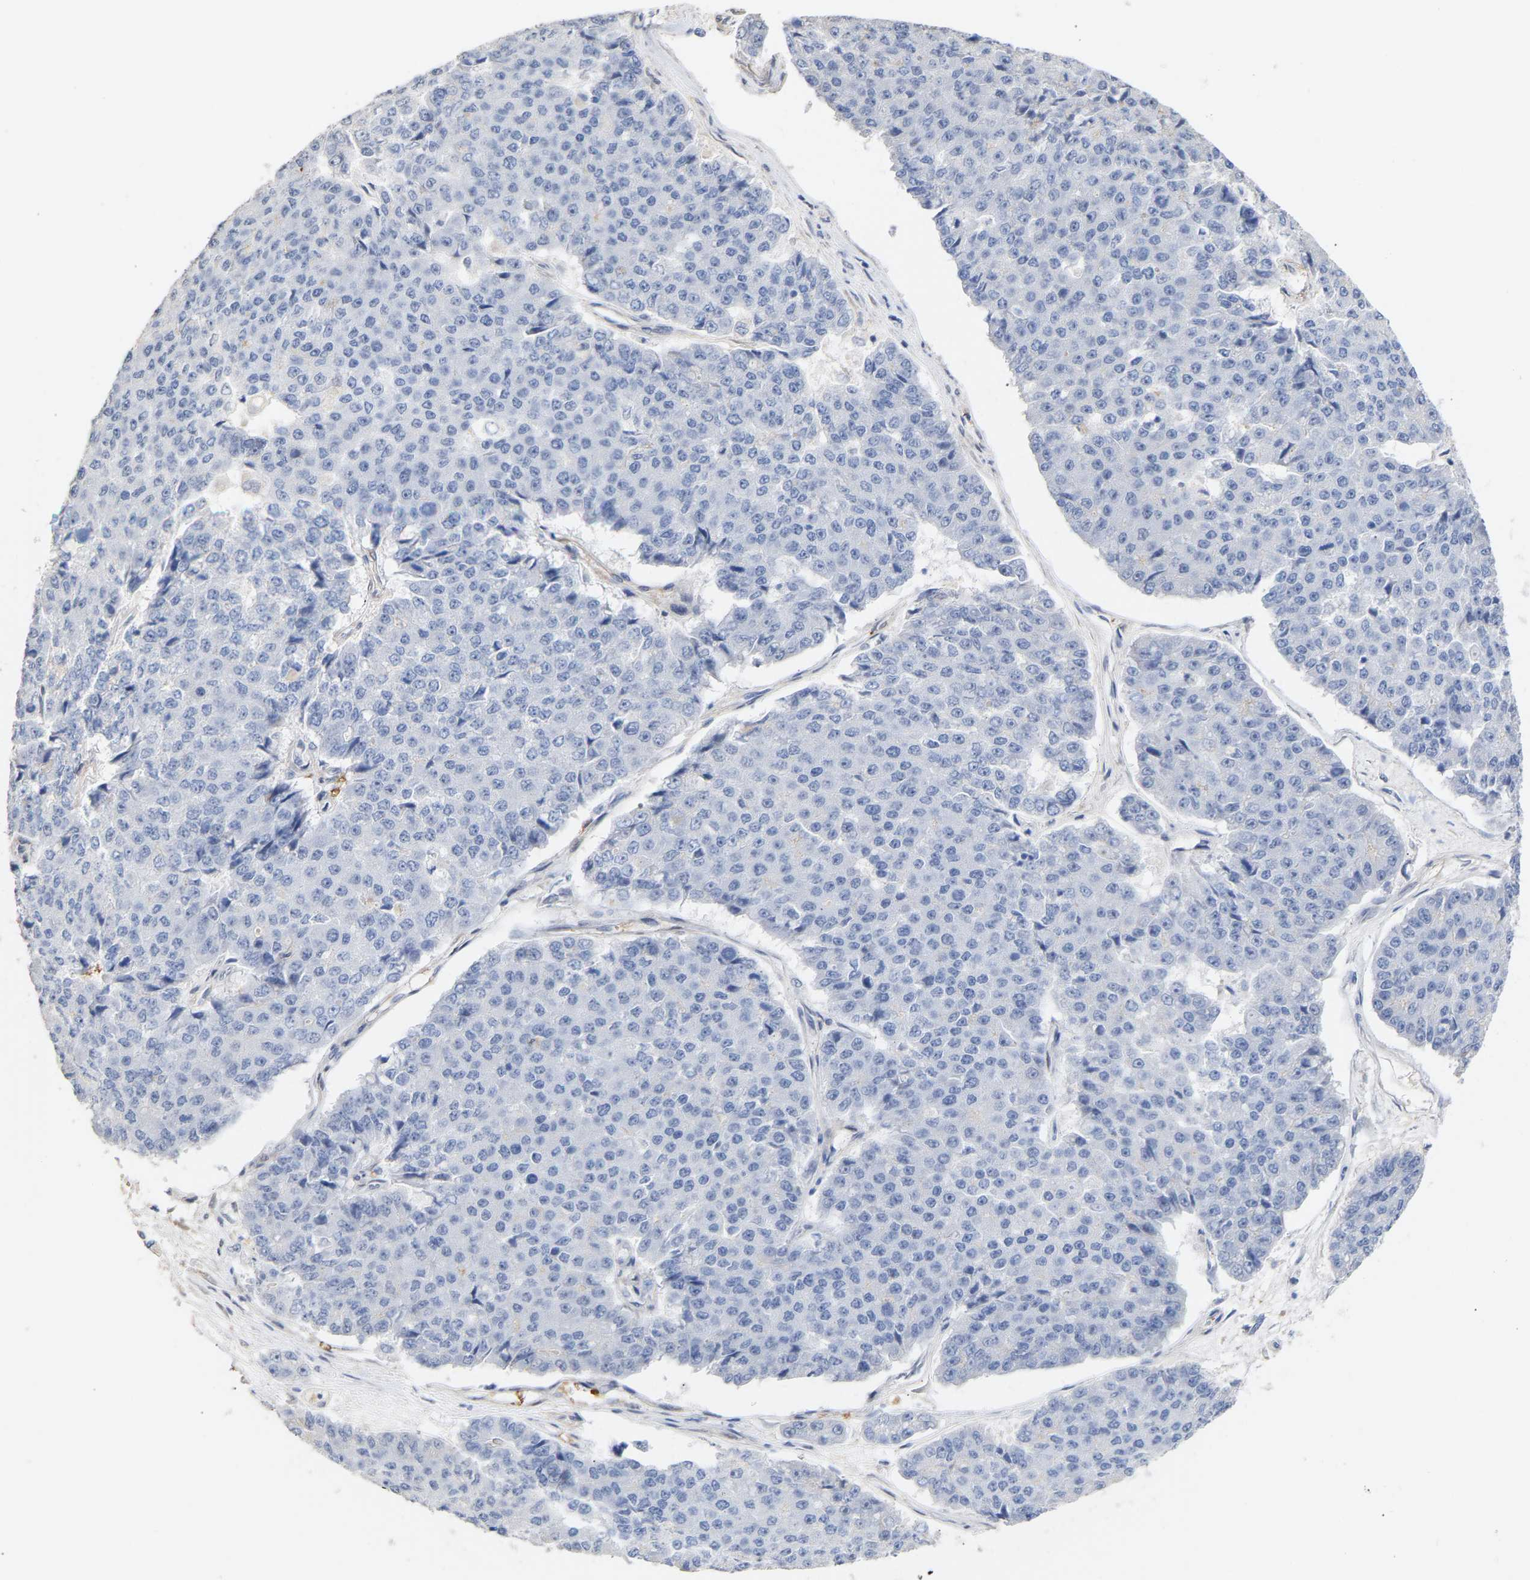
{"staining": {"intensity": "negative", "quantity": "none", "location": "none"}, "tissue": "pancreatic cancer", "cell_type": "Tumor cells", "image_type": "cancer", "snomed": [{"axis": "morphology", "description": "Adenocarcinoma, NOS"}, {"axis": "topography", "description": "Pancreas"}], "caption": "Adenocarcinoma (pancreatic) was stained to show a protein in brown. There is no significant positivity in tumor cells.", "gene": "AMPH", "patient": {"sex": "male", "age": 50}}